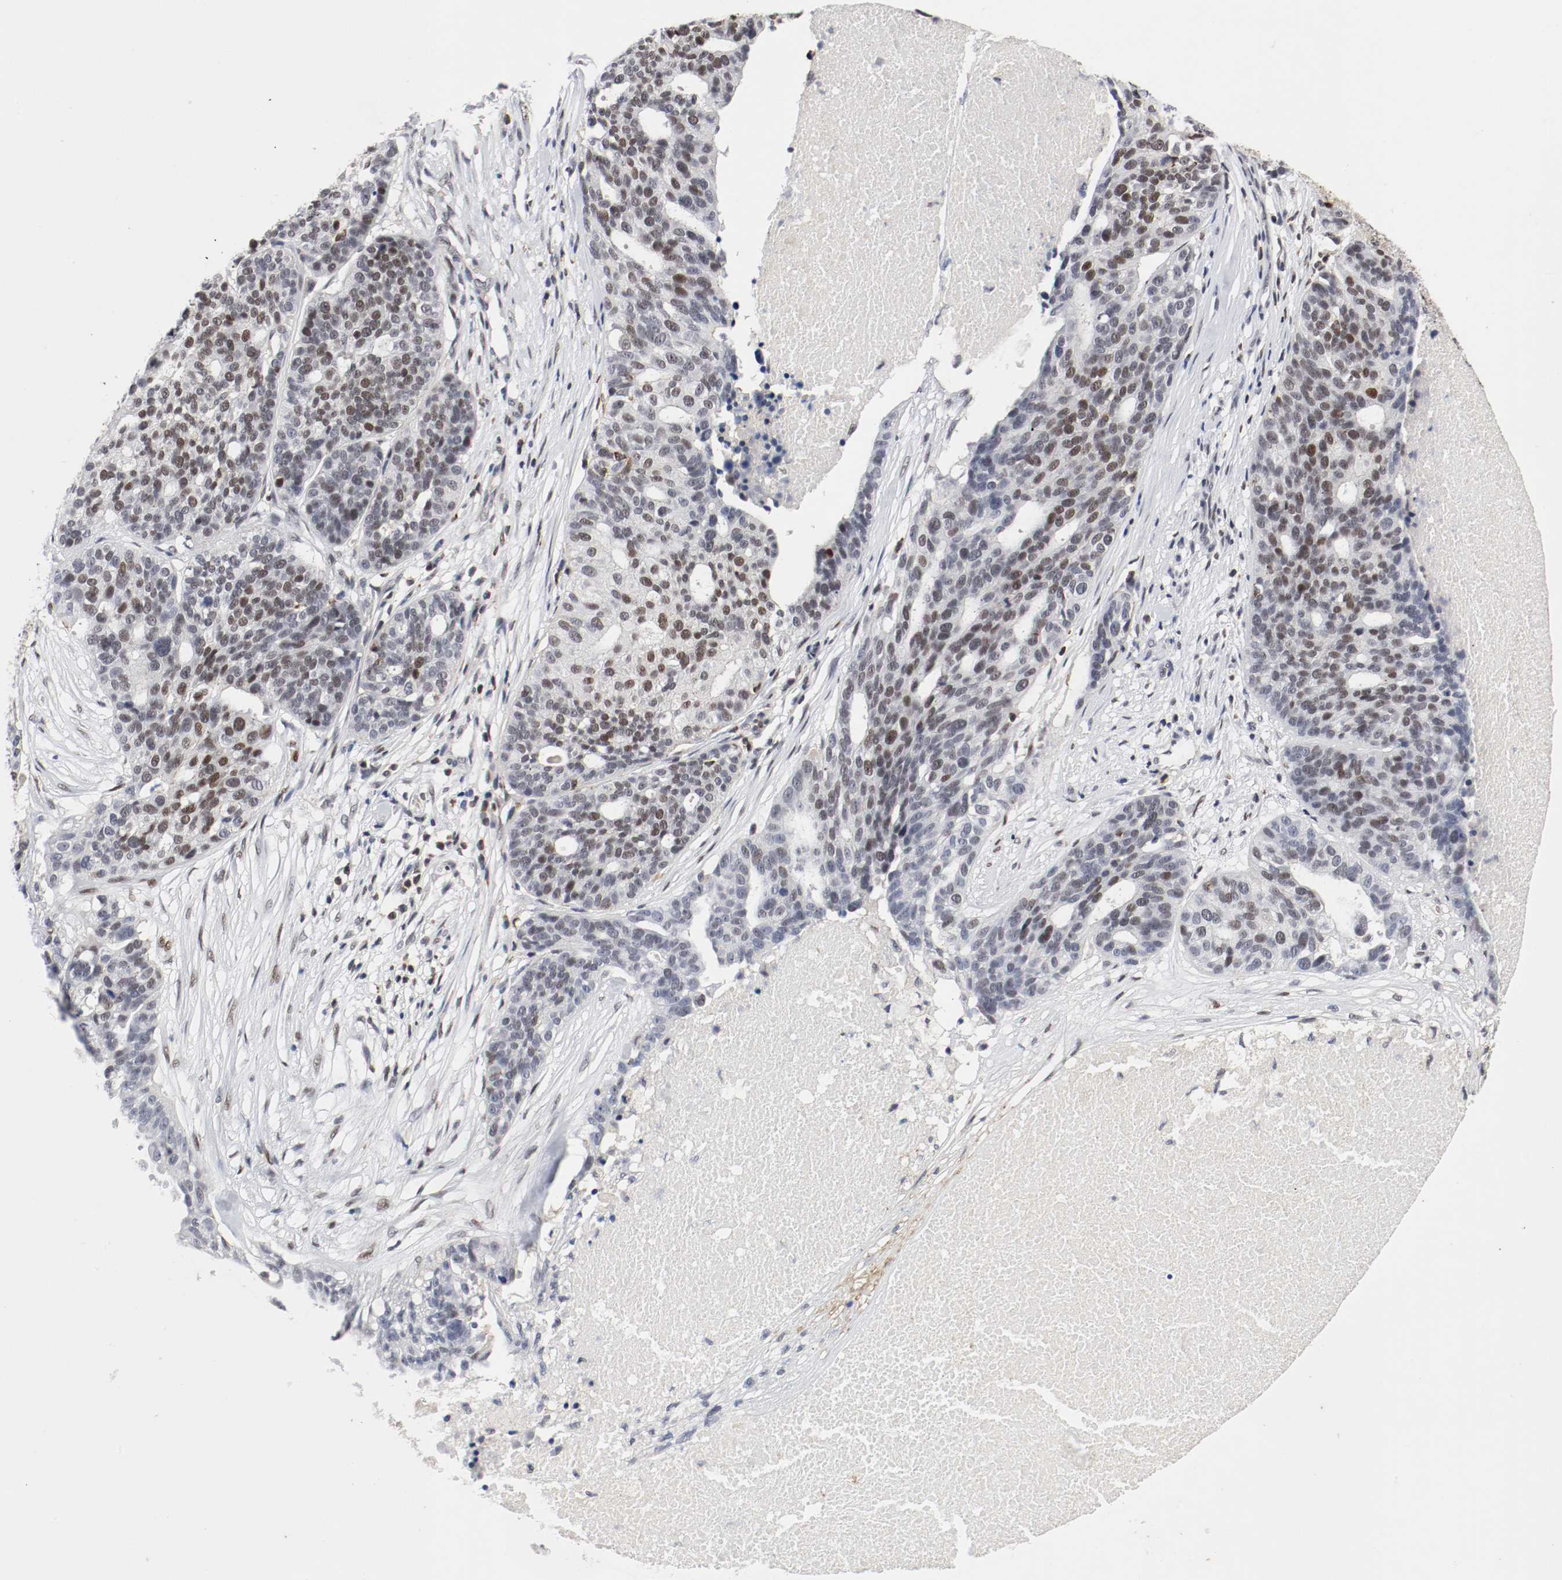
{"staining": {"intensity": "moderate", "quantity": "25%-75%", "location": "nuclear"}, "tissue": "ovarian cancer", "cell_type": "Tumor cells", "image_type": "cancer", "snomed": [{"axis": "morphology", "description": "Cystadenocarcinoma, serous, NOS"}, {"axis": "topography", "description": "Ovary"}], "caption": "Protein expression analysis of serous cystadenocarcinoma (ovarian) demonstrates moderate nuclear expression in approximately 25%-75% of tumor cells.", "gene": "JUND", "patient": {"sex": "female", "age": 59}}